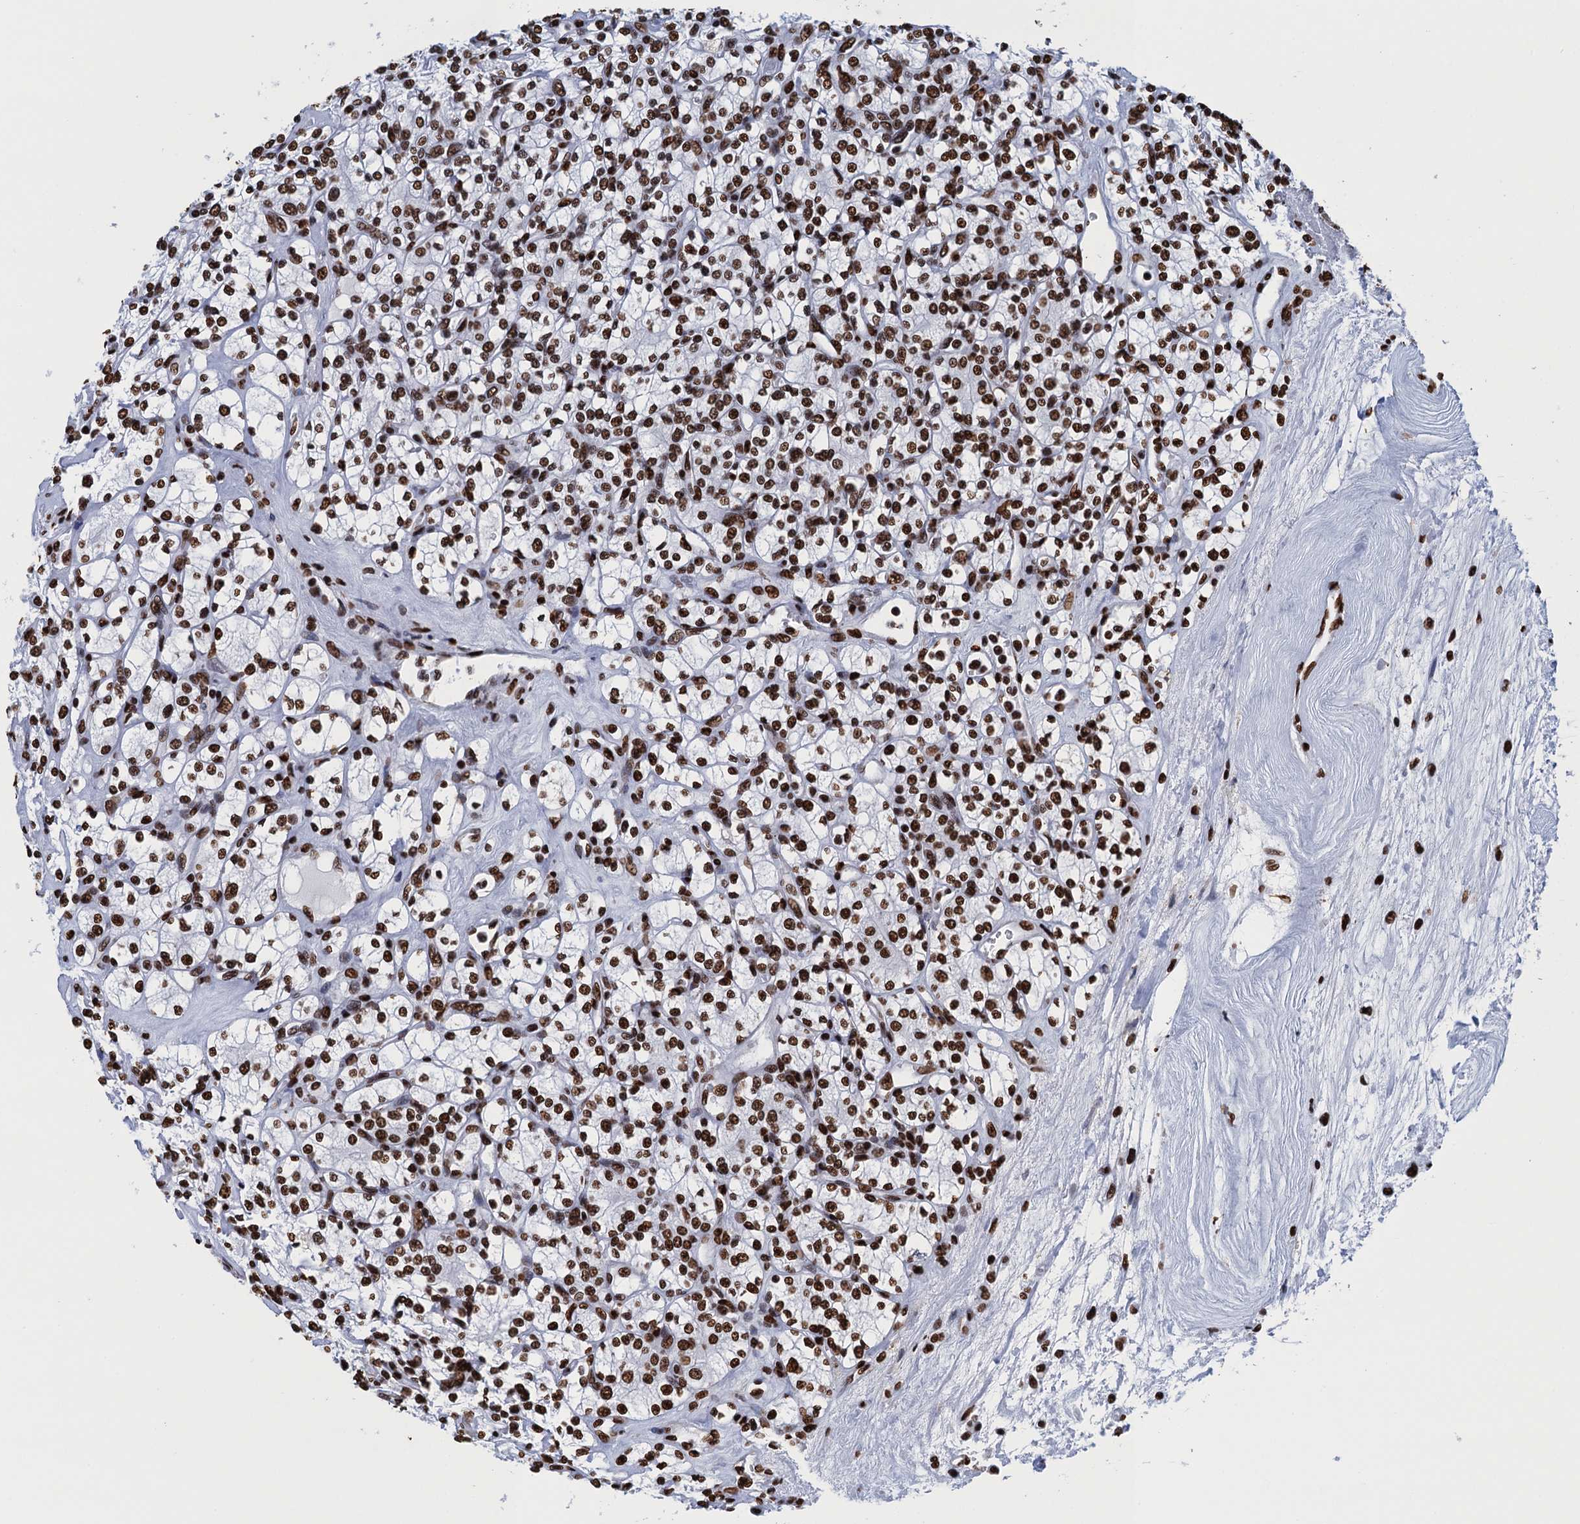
{"staining": {"intensity": "strong", "quantity": ">75%", "location": "nuclear"}, "tissue": "renal cancer", "cell_type": "Tumor cells", "image_type": "cancer", "snomed": [{"axis": "morphology", "description": "Adenocarcinoma, NOS"}, {"axis": "topography", "description": "Kidney"}], "caption": "Immunohistochemistry staining of renal cancer (adenocarcinoma), which reveals high levels of strong nuclear positivity in about >75% of tumor cells indicating strong nuclear protein staining. The staining was performed using DAB (brown) for protein detection and nuclei were counterstained in hematoxylin (blue).", "gene": "UBA2", "patient": {"sex": "male", "age": 77}}